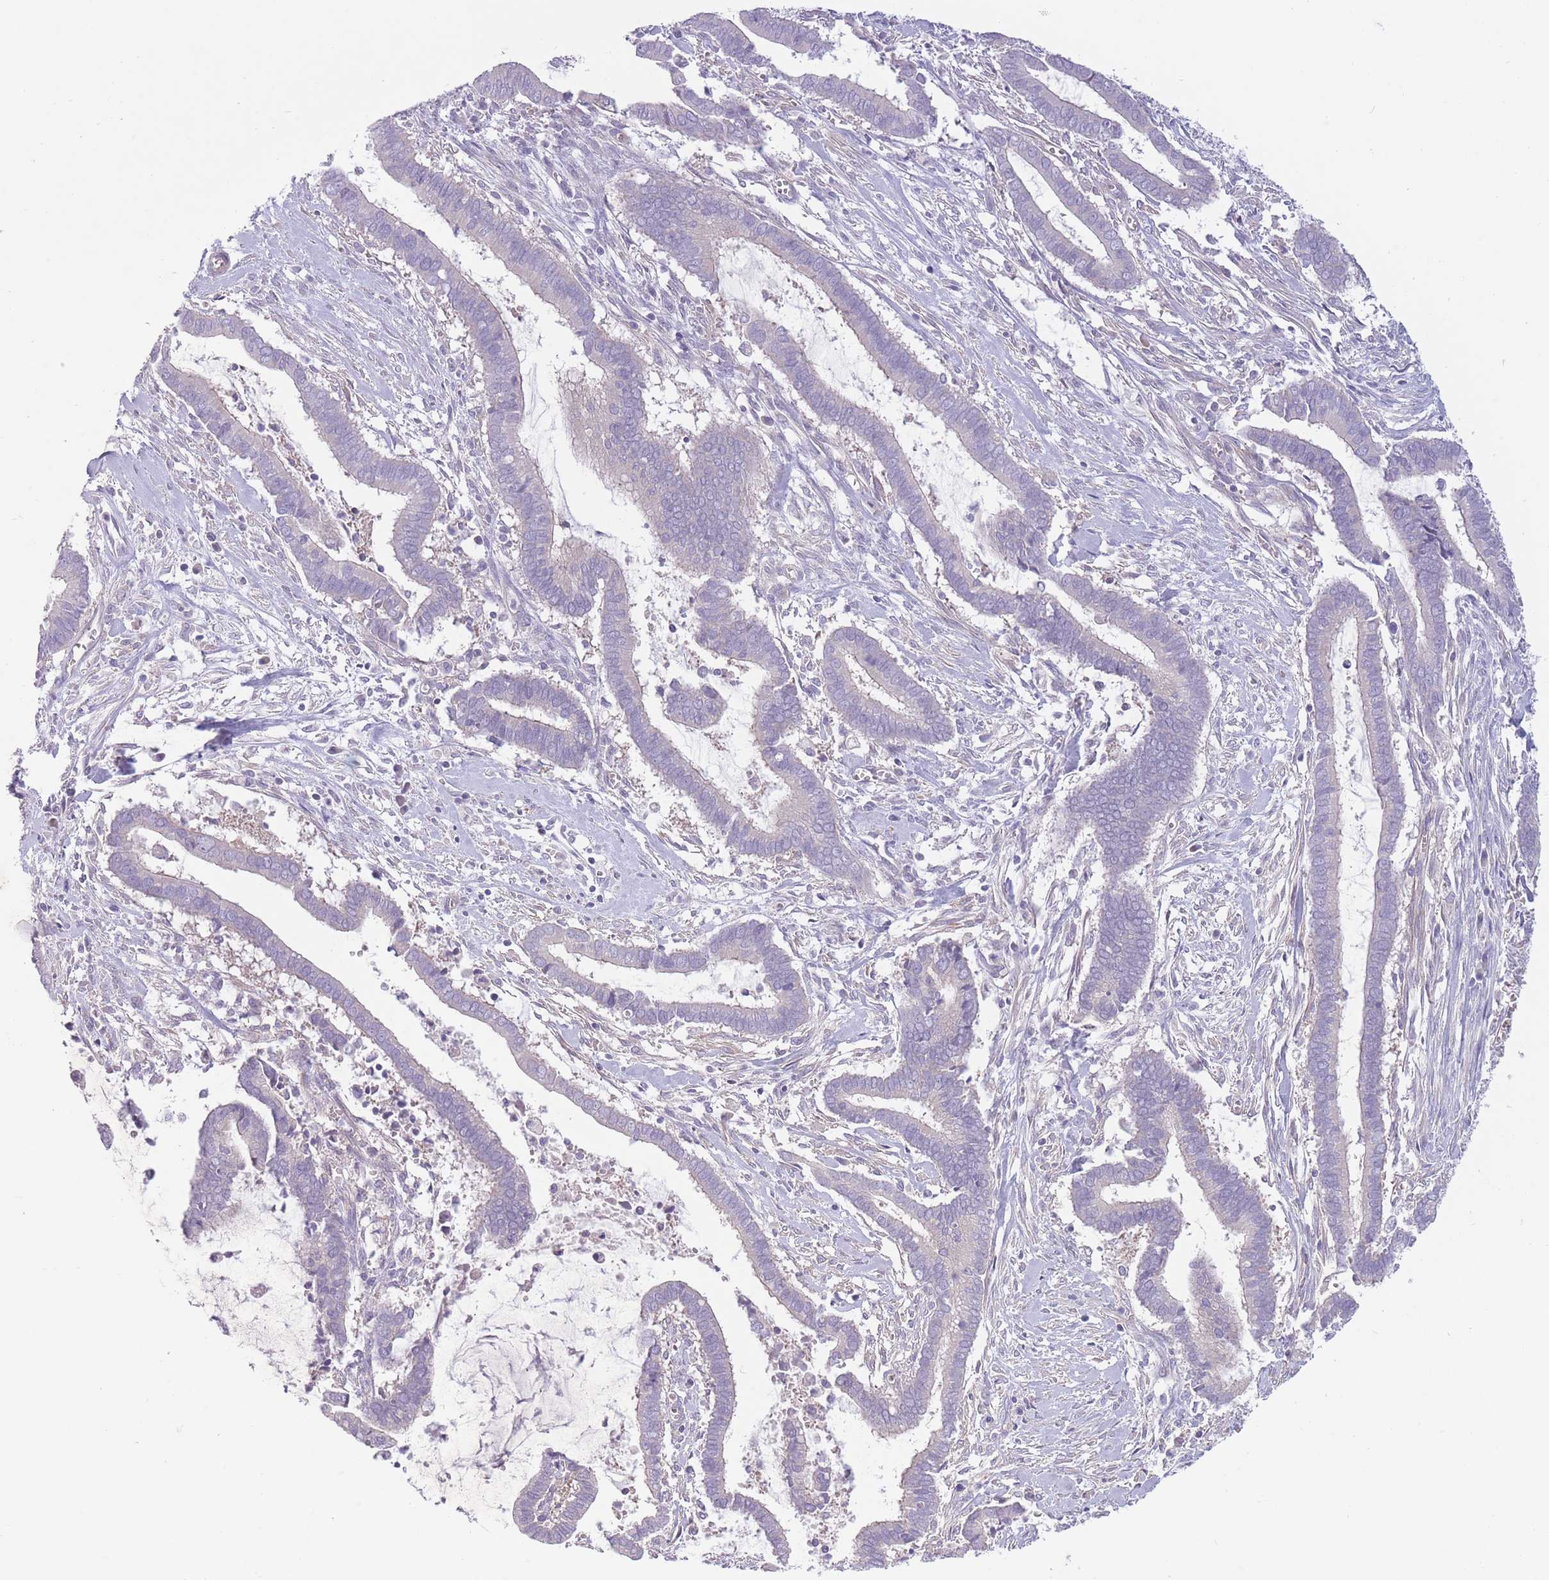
{"staining": {"intensity": "negative", "quantity": "none", "location": "none"}, "tissue": "cervical cancer", "cell_type": "Tumor cells", "image_type": "cancer", "snomed": [{"axis": "morphology", "description": "Adenocarcinoma, NOS"}, {"axis": "topography", "description": "Cervix"}], "caption": "High magnification brightfield microscopy of cervical cancer (adenocarcinoma) stained with DAB (3,3'-diaminobenzidine) (brown) and counterstained with hematoxylin (blue): tumor cells show no significant expression.", "gene": "PNPLA5", "patient": {"sex": "female", "age": 44}}